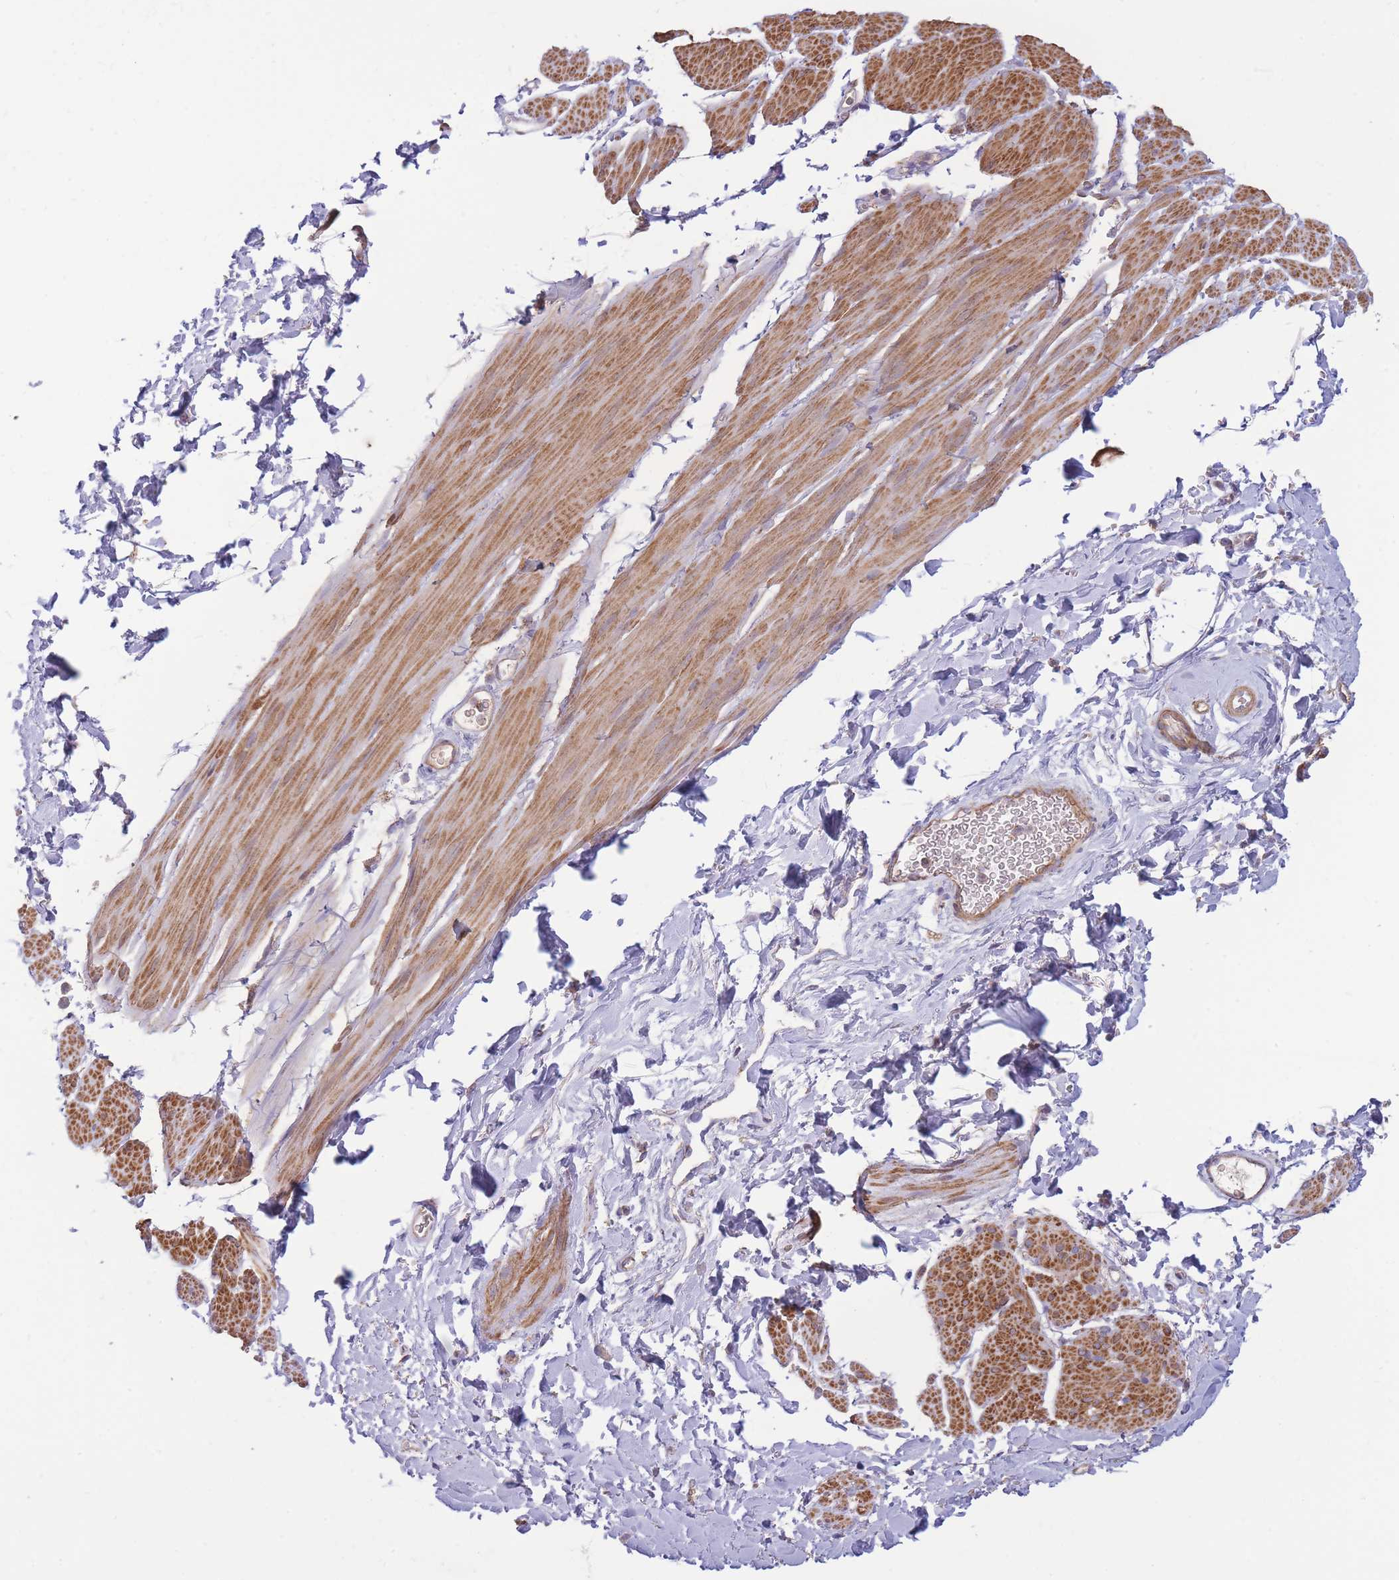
{"staining": {"intensity": "moderate", "quantity": ">75%", "location": "cytoplasmic/membranous"}, "tissue": "smooth muscle", "cell_type": "Smooth muscle cells", "image_type": "normal", "snomed": [{"axis": "morphology", "description": "Normal tissue, NOS"}, {"axis": "topography", "description": "Smooth muscle"}, {"axis": "topography", "description": "Peripheral nerve tissue"}], "caption": "Moderate cytoplasmic/membranous positivity for a protein is seen in approximately >75% of smooth muscle cells of normal smooth muscle using immunohistochemistry (IHC).", "gene": "KIF16B", "patient": {"sex": "male", "age": 69}}